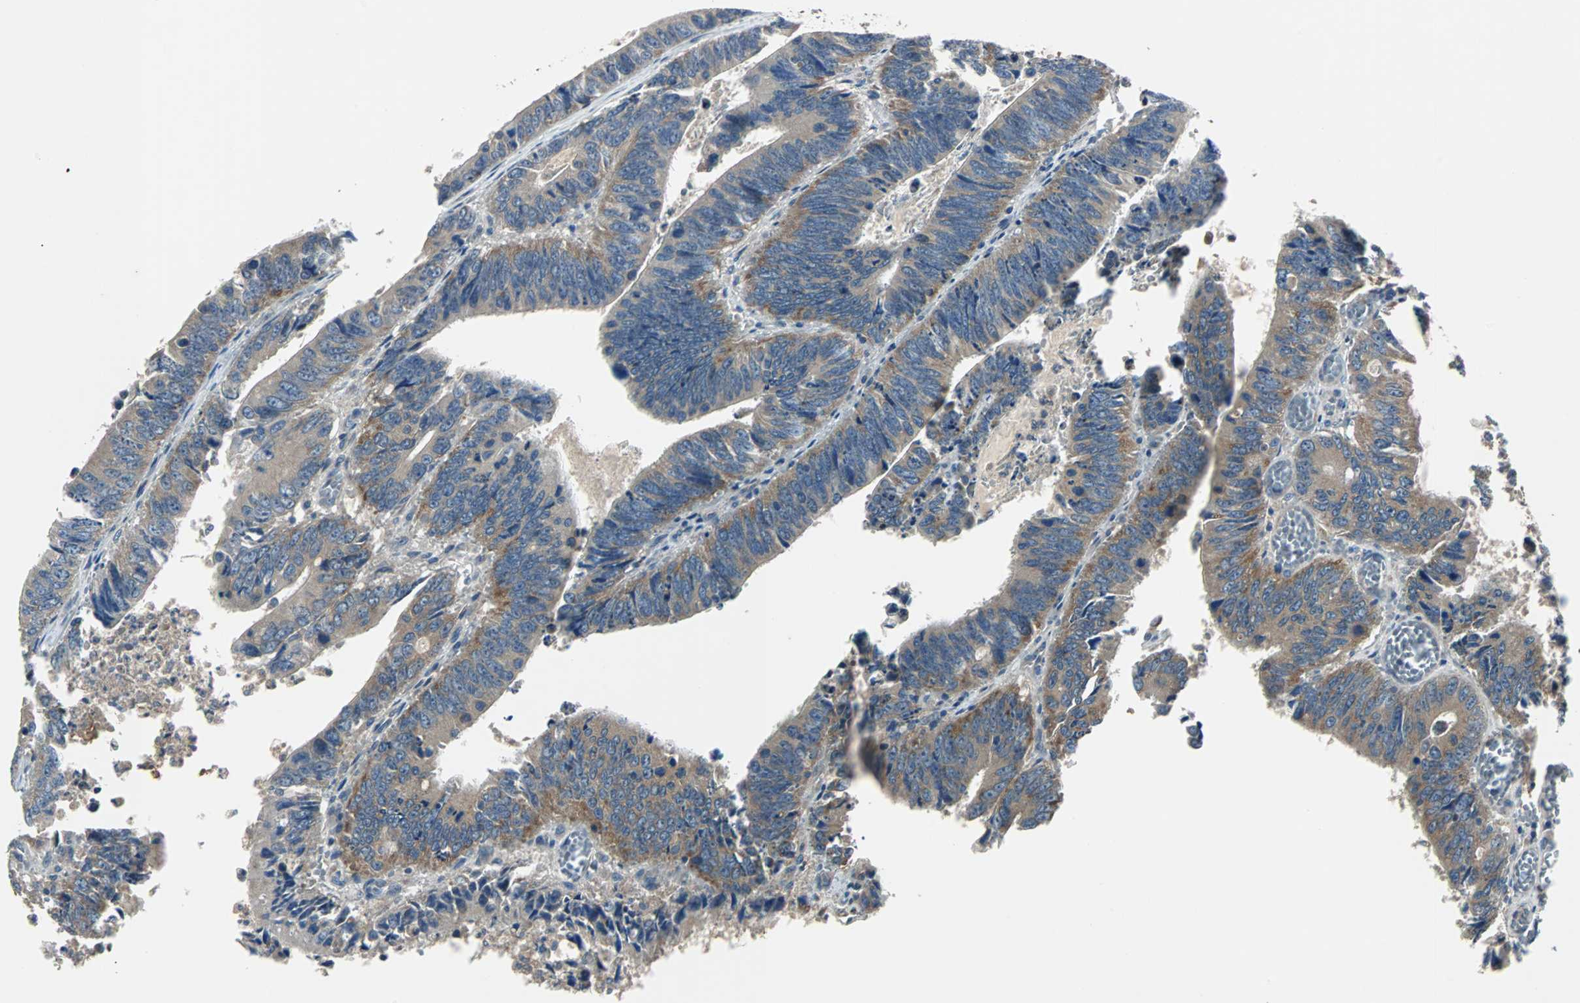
{"staining": {"intensity": "weak", "quantity": ">75%", "location": "cytoplasmic/membranous"}, "tissue": "colorectal cancer", "cell_type": "Tumor cells", "image_type": "cancer", "snomed": [{"axis": "morphology", "description": "Adenocarcinoma, NOS"}, {"axis": "topography", "description": "Colon"}], "caption": "Colorectal cancer (adenocarcinoma) stained with DAB immunohistochemistry (IHC) reveals low levels of weak cytoplasmic/membranous expression in approximately >75% of tumor cells.", "gene": "ARF1", "patient": {"sex": "male", "age": 72}}